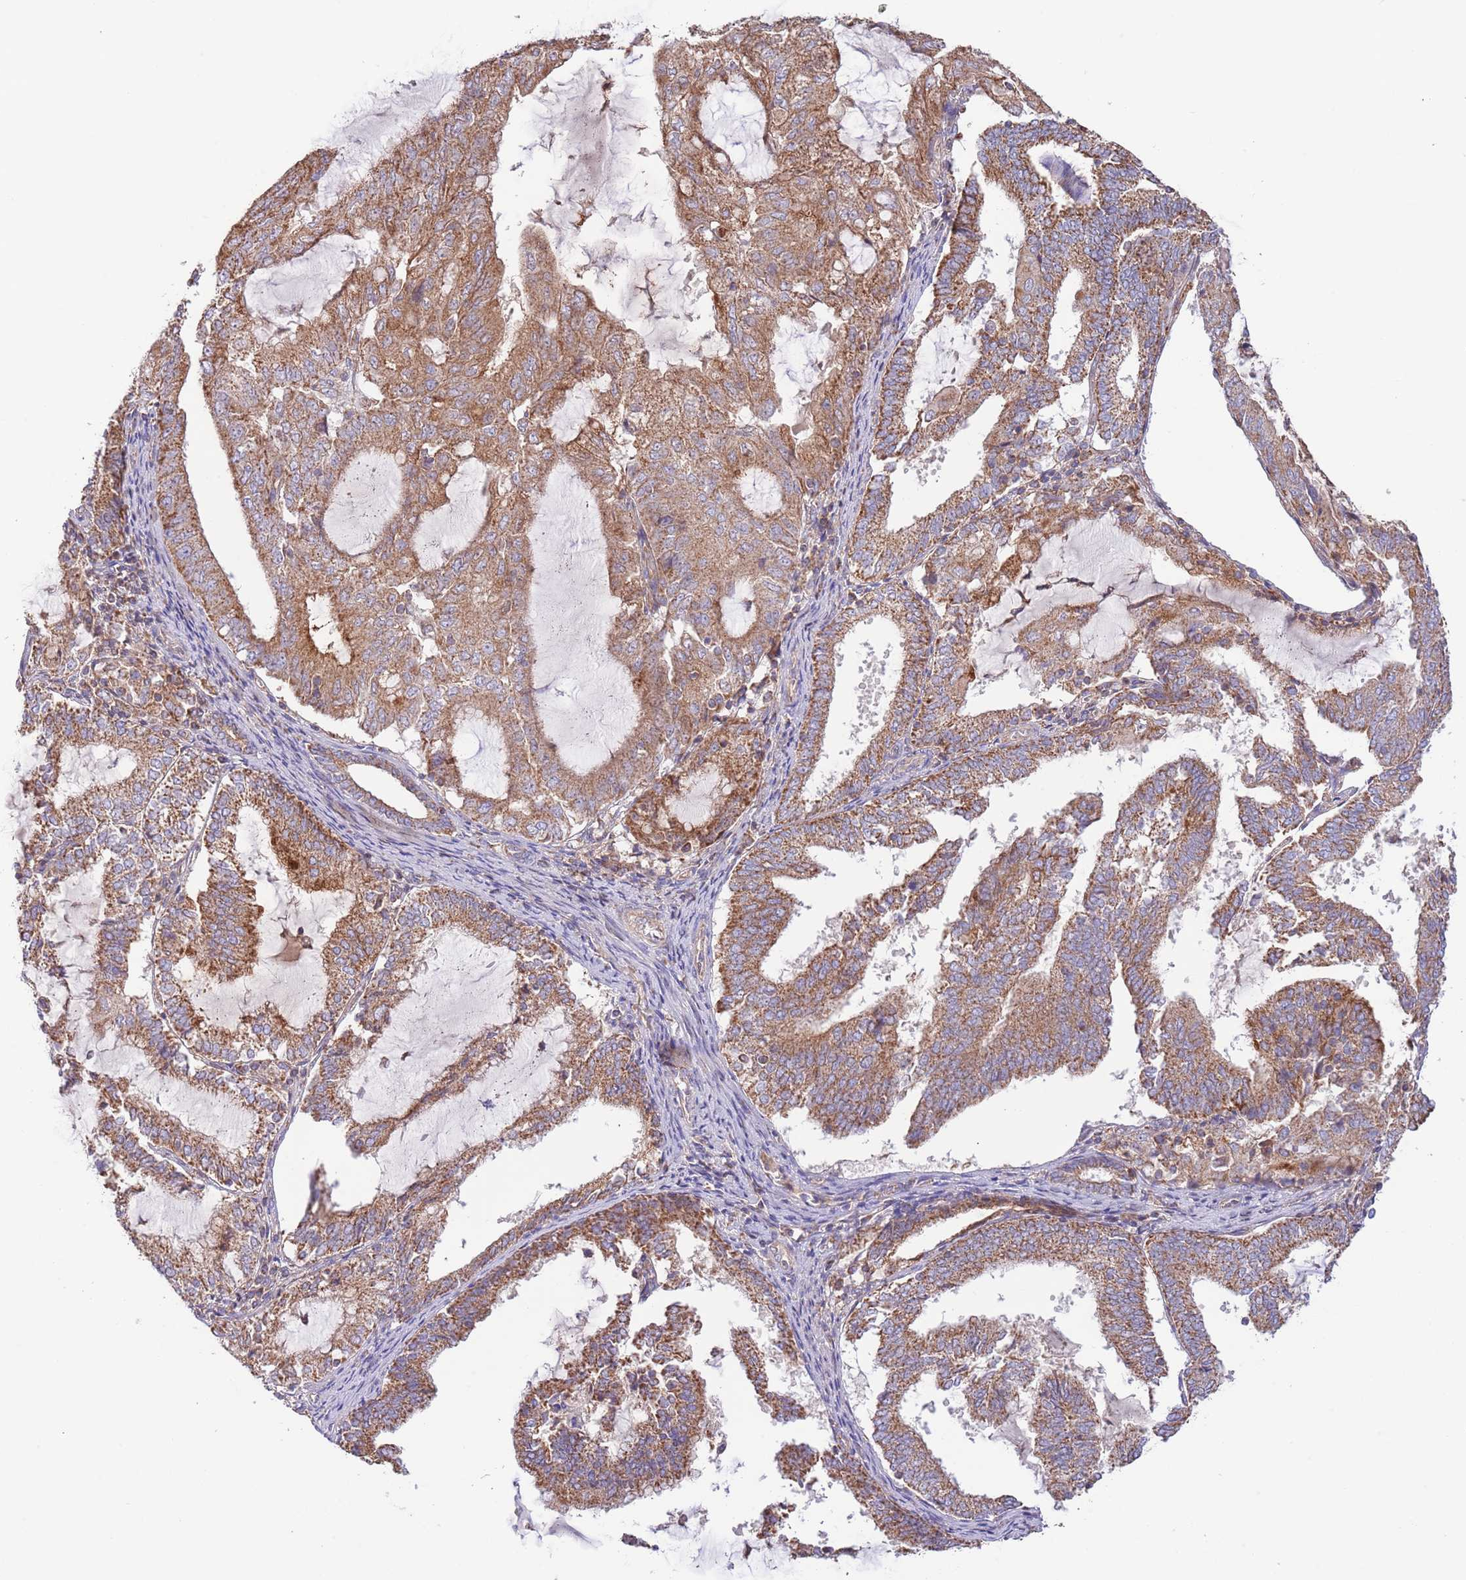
{"staining": {"intensity": "moderate", "quantity": ">75%", "location": "cytoplasmic/membranous"}, "tissue": "endometrial cancer", "cell_type": "Tumor cells", "image_type": "cancer", "snomed": [{"axis": "morphology", "description": "Adenocarcinoma, NOS"}, {"axis": "topography", "description": "Endometrium"}], "caption": "Protein expression analysis of human endometrial cancer reveals moderate cytoplasmic/membranous positivity in approximately >75% of tumor cells.", "gene": "DNAJA3", "patient": {"sex": "female", "age": 81}}